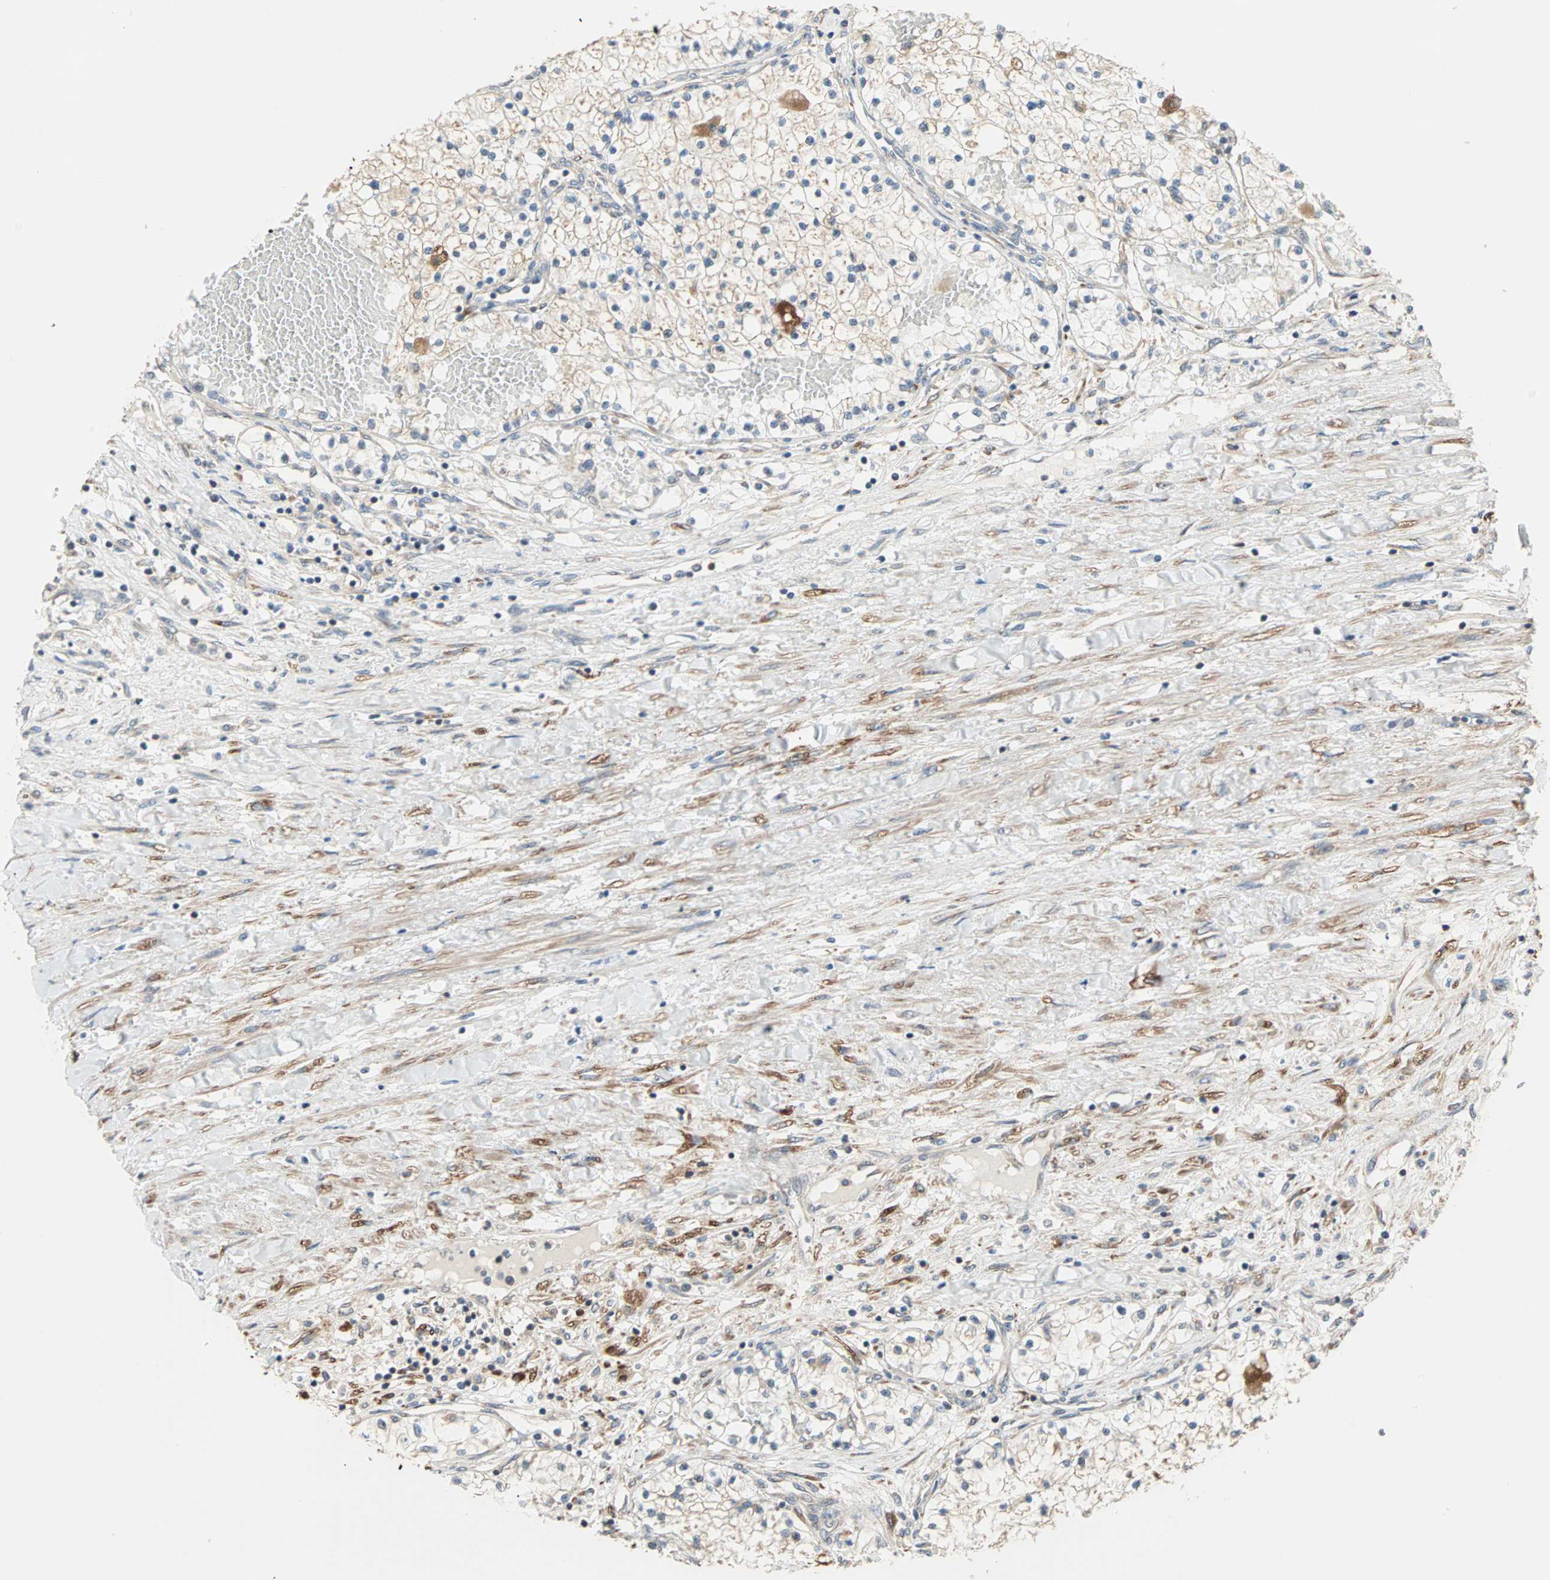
{"staining": {"intensity": "weak", "quantity": "<25%", "location": "cytoplasmic/membranous"}, "tissue": "renal cancer", "cell_type": "Tumor cells", "image_type": "cancer", "snomed": [{"axis": "morphology", "description": "Adenocarcinoma, NOS"}, {"axis": "topography", "description": "Kidney"}], "caption": "IHC micrograph of renal cancer stained for a protein (brown), which shows no staining in tumor cells.", "gene": "SAR1A", "patient": {"sex": "male", "age": 68}}